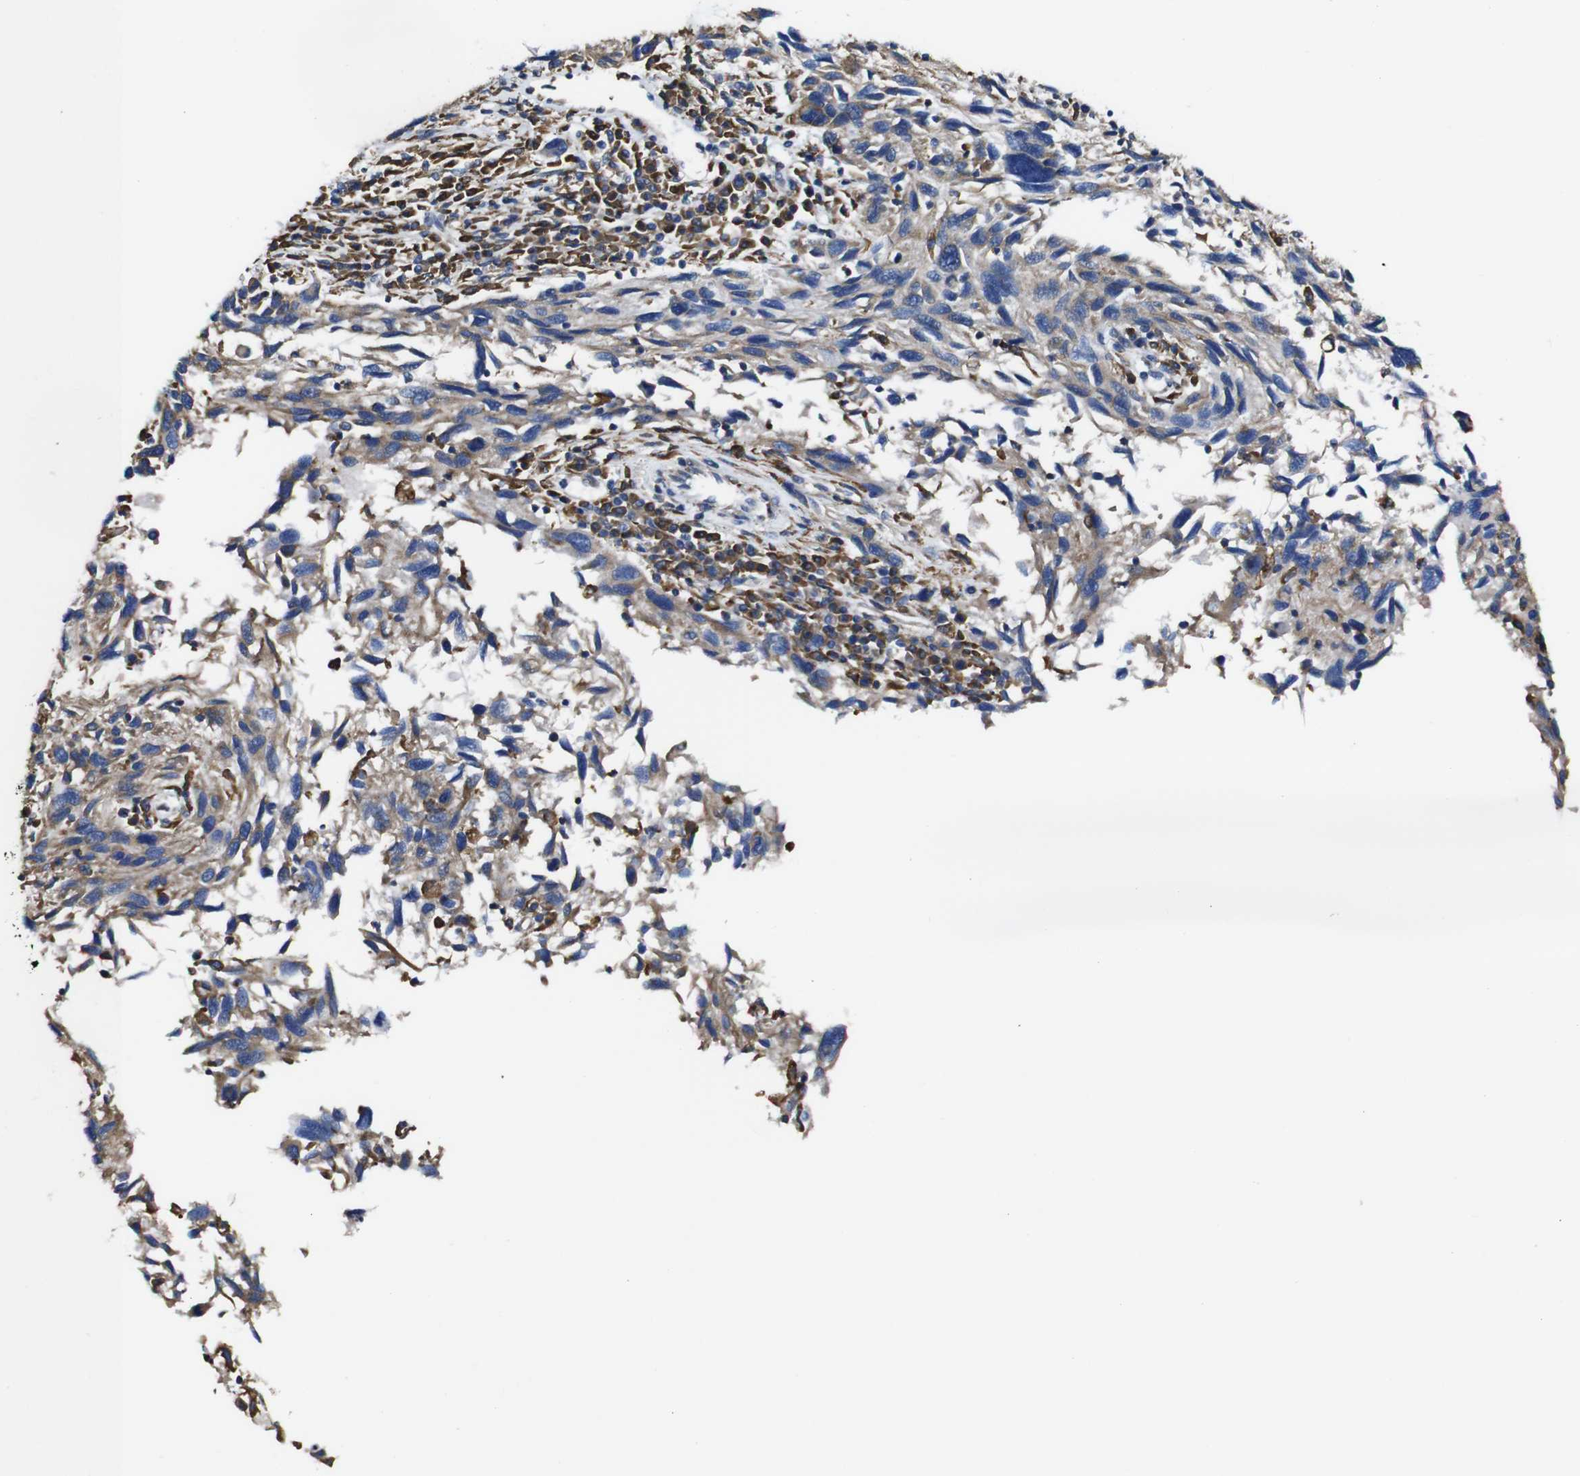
{"staining": {"intensity": "weak", "quantity": ">75%", "location": "cytoplasmic/membranous"}, "tissue": "melanoma", "cell_type": "Tumor cells", "image_type": "cancer", "snomed": [{"axis": "morphology", "description": "Malignant melanoma, NOS"}, {"axis": "topography", "description": "Skin"}], "caption": "High-power microscopy captured an immunohistochemistry (IHC) histopathology image of melanoma, revealing weak cytoplasmic/membranous positivity in about >75% of tumor cells.", "gene": "PPIB", "patient": {"sex": "male", "age": 53}}